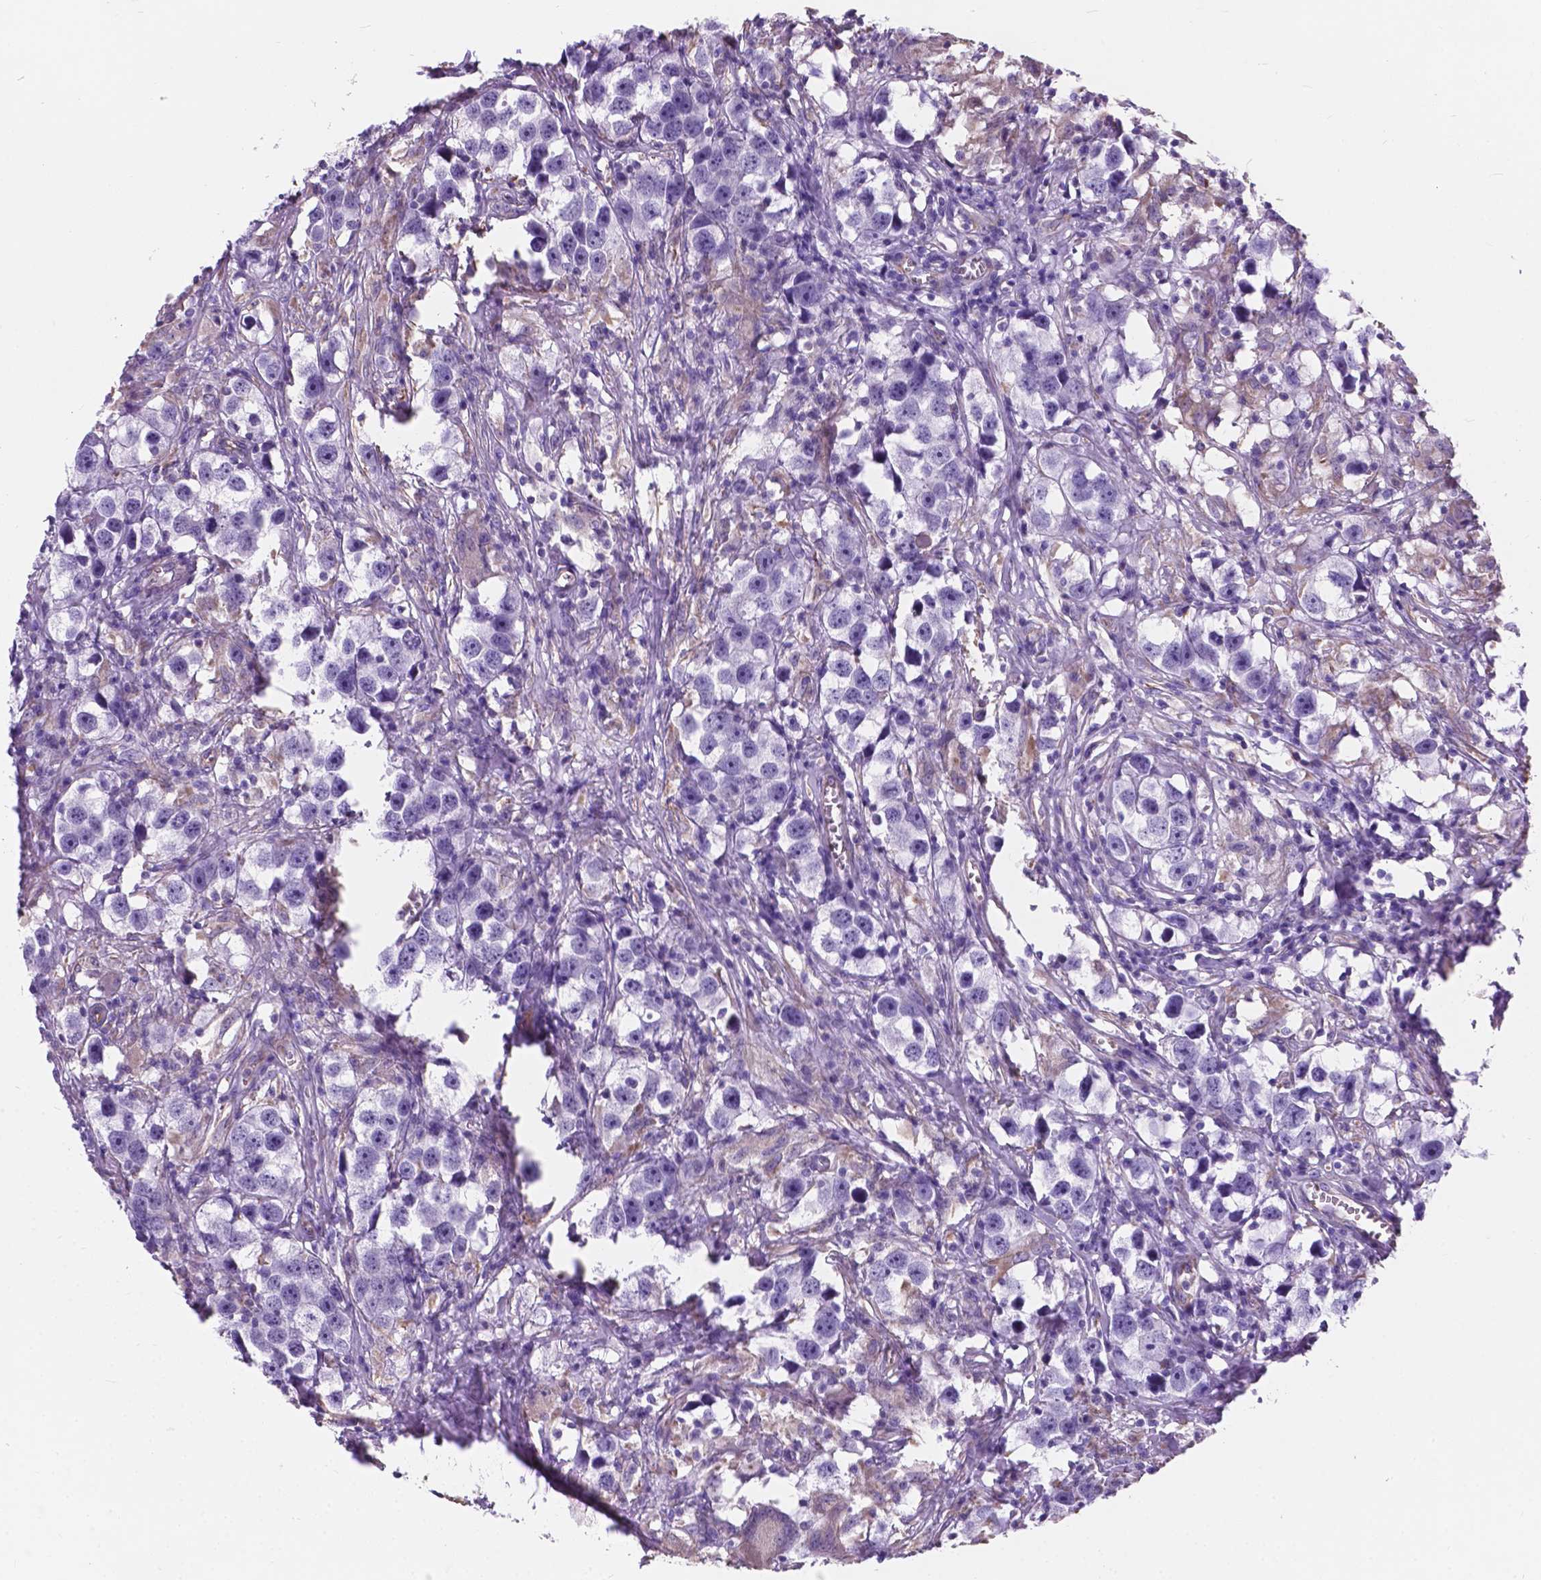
{"staining": {"intensity": "negative", "quantity": "none", "location": "none"}, "tissue": "testis cancer", "cell_type": "Tumor cells", "image_type": "cancer", "snomed": [{"axis": "morphology", "description": "Seminoma, NOS"}, {"axis": "topography", "description": "Testis"}], "caption": "The immunohistochemistry (IHC) histopathology image has no significant staining in tumor cells of testis seminoma tissue.", "gene": "AMOT", "patient": {"sex": "male", "age": 49}}